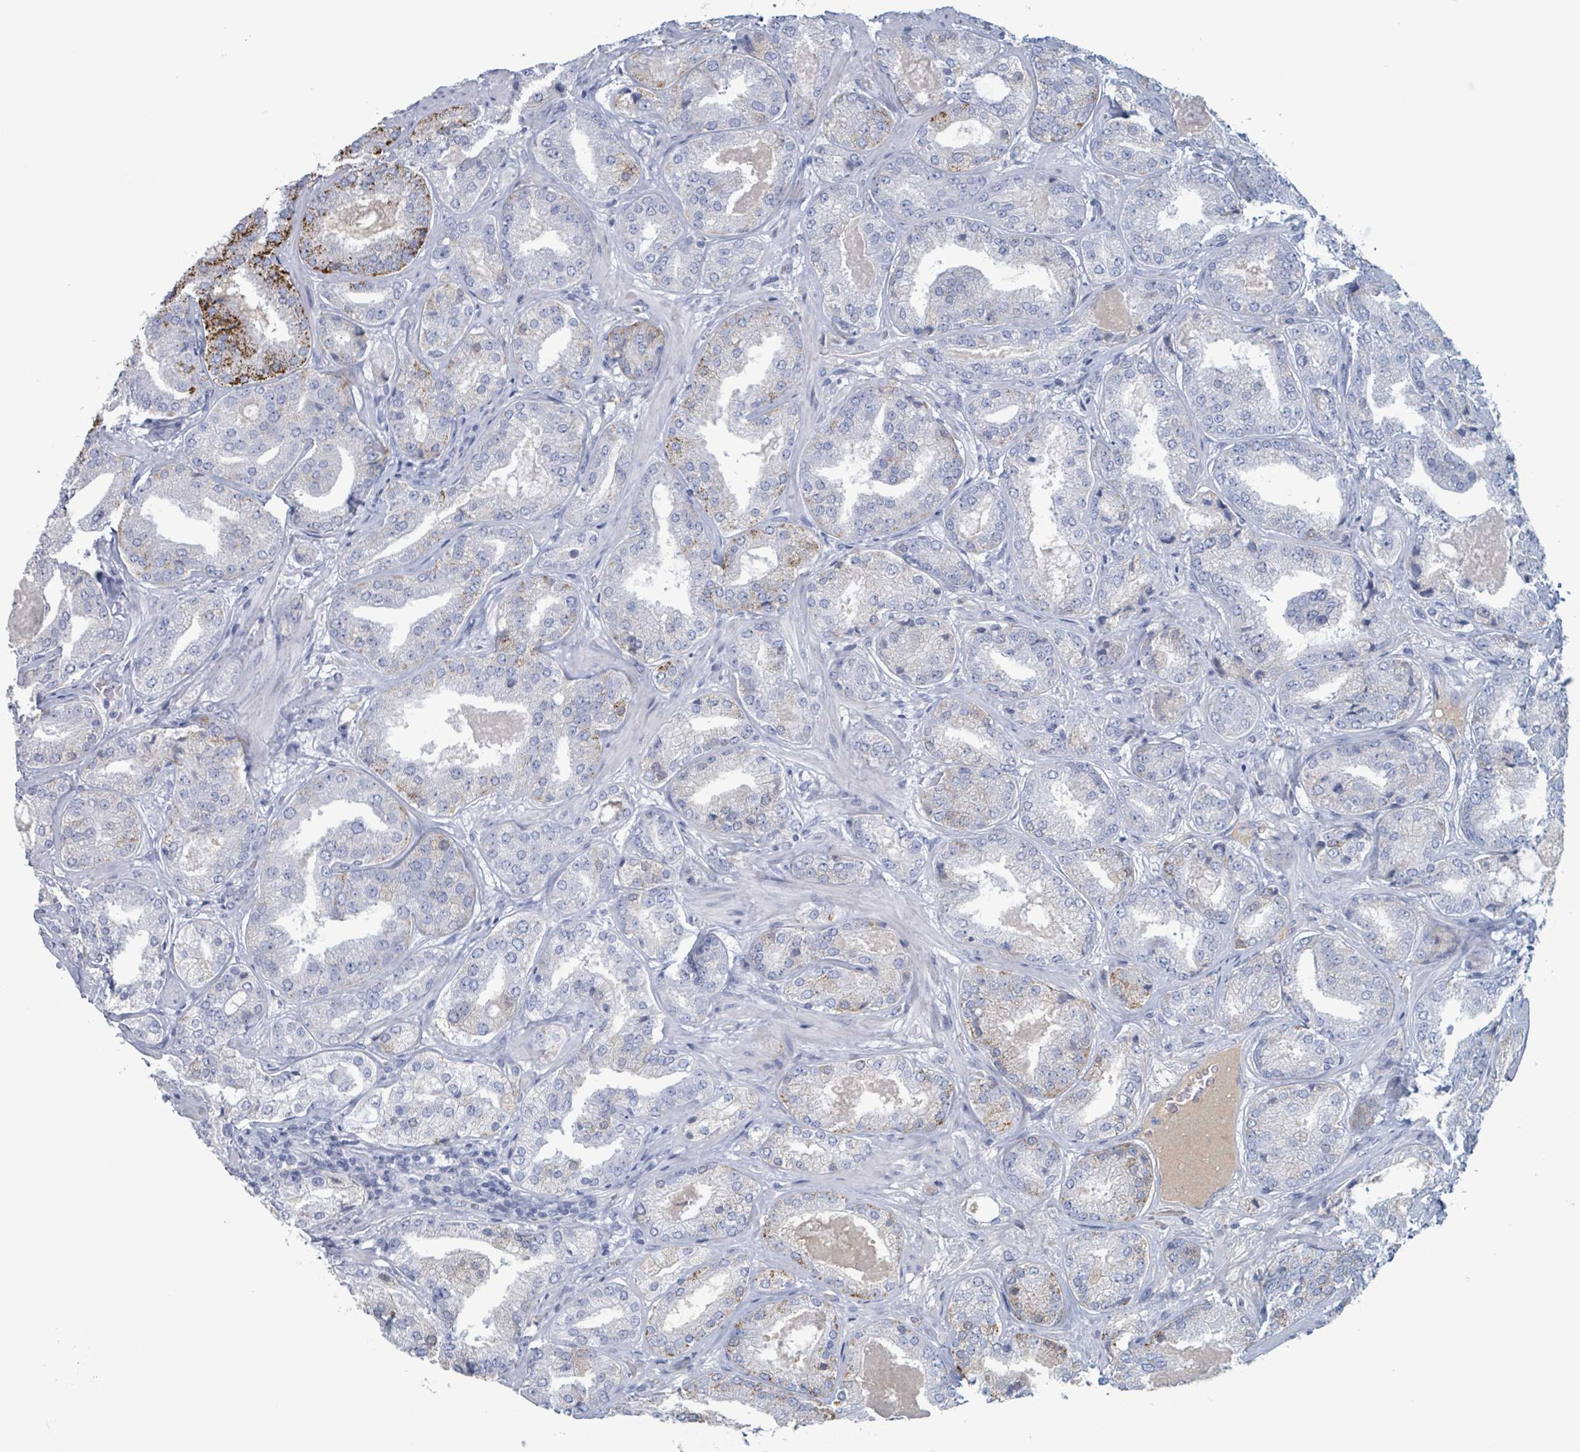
{"staining": {"intensity": "negative", "quantity": "none", "location": "none"}, "tissue": "prostate cancer", "cell_type": "Tumor cells", "image_type": "cancer", "snomed": [{"axis": "morphology", "description": "Adenocarcinoma, High grade"}, {"axis": "topography", "description": "Prostate"}], "caption": "Tumor cells are negative for brown protein staining in adenocarcinoma (high-grade) (prostate).", "gene": "KLK4", "patient": {"sex": "male", "age": 63}}